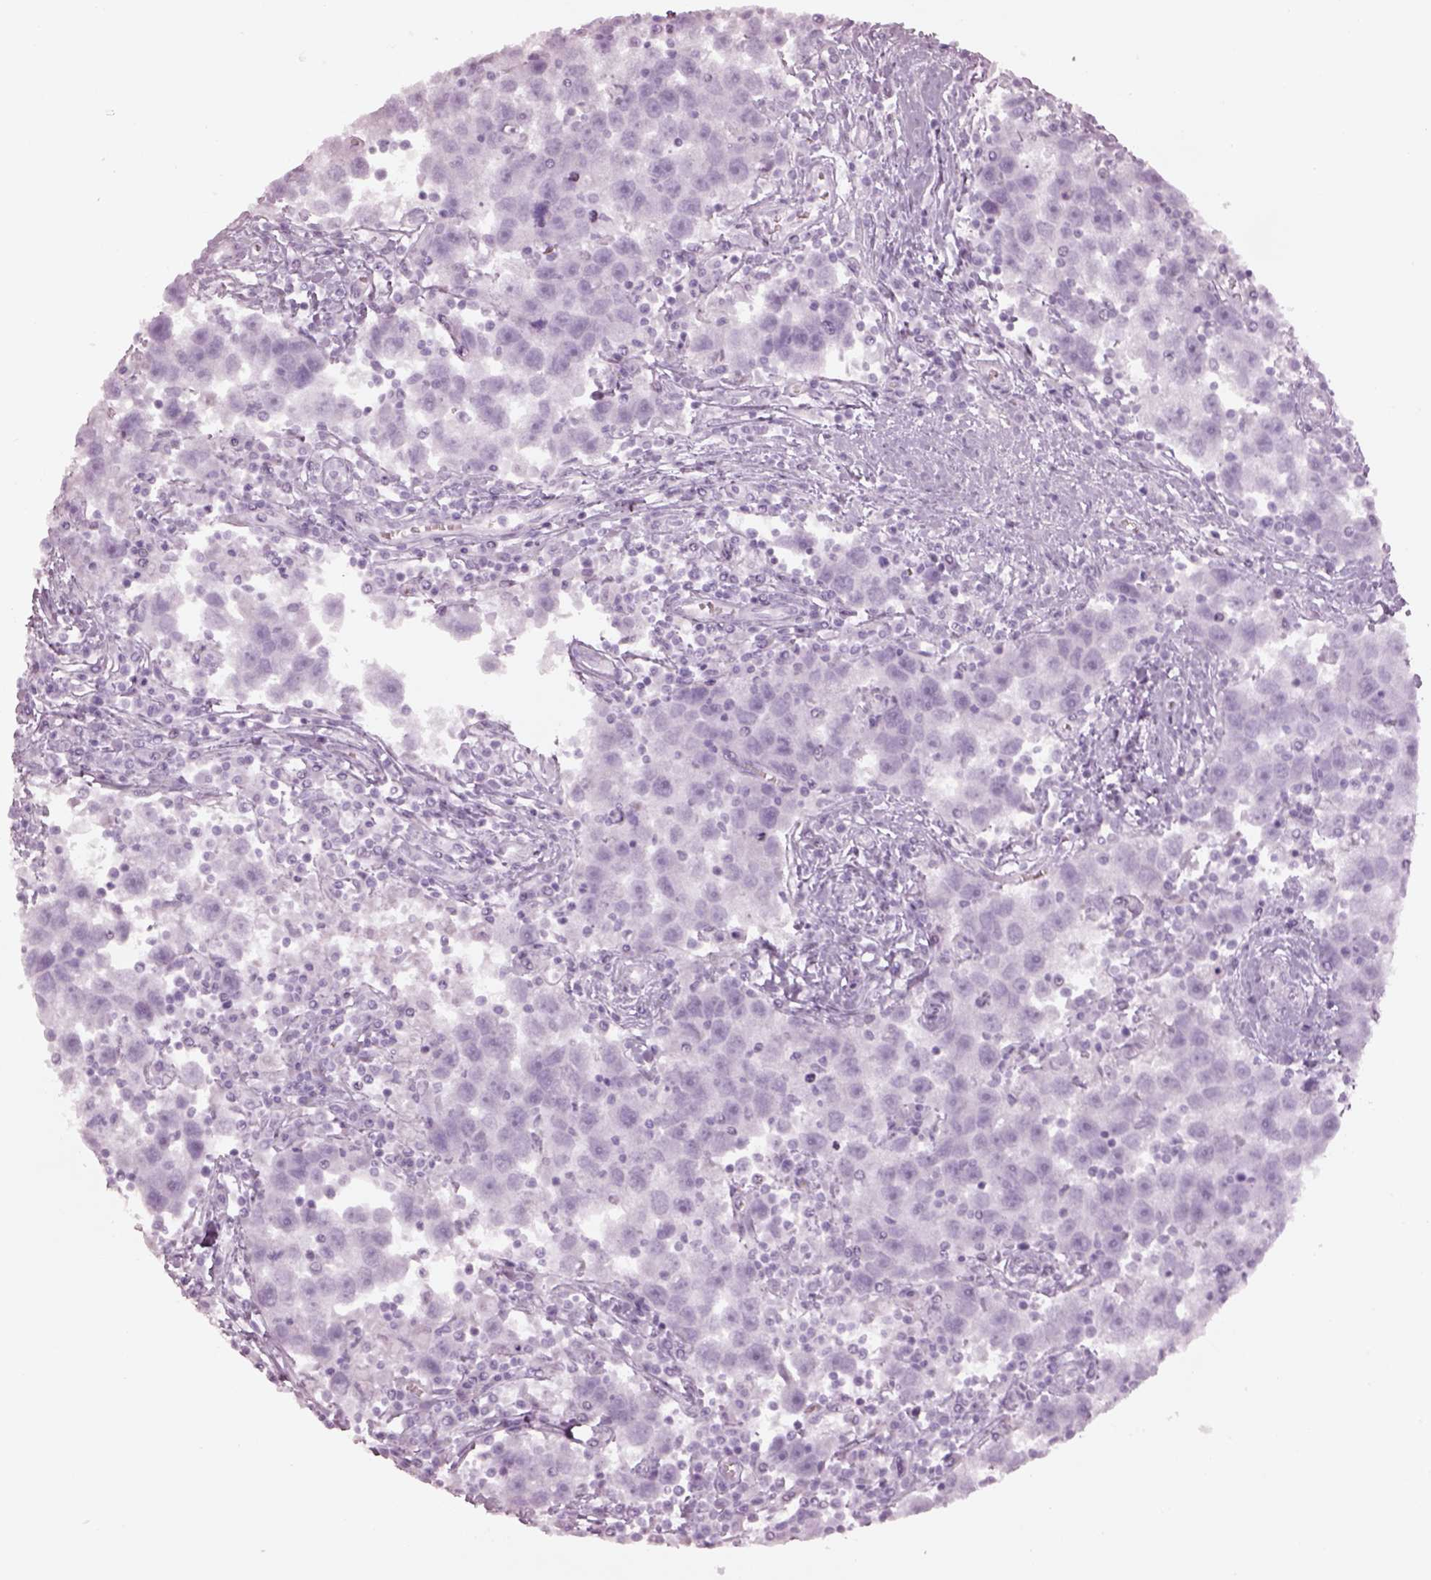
{"staining": {"intensity": "negative", "quantity": "none", "location": "none"}, "tissue": "testis cancer", "cell_type": "Tumor cells", "image_type": "cancer", "snomed": [{"axis": "morphology", "description": "Seminoma, NOS"}, {"axis": "topography", "description": "Testis"}], "caption": "Tumor cells are negative for protein expression in human testis seminoma.", "gene": "SPATA6L", "patient": {"sex": "male", "age": 30}}